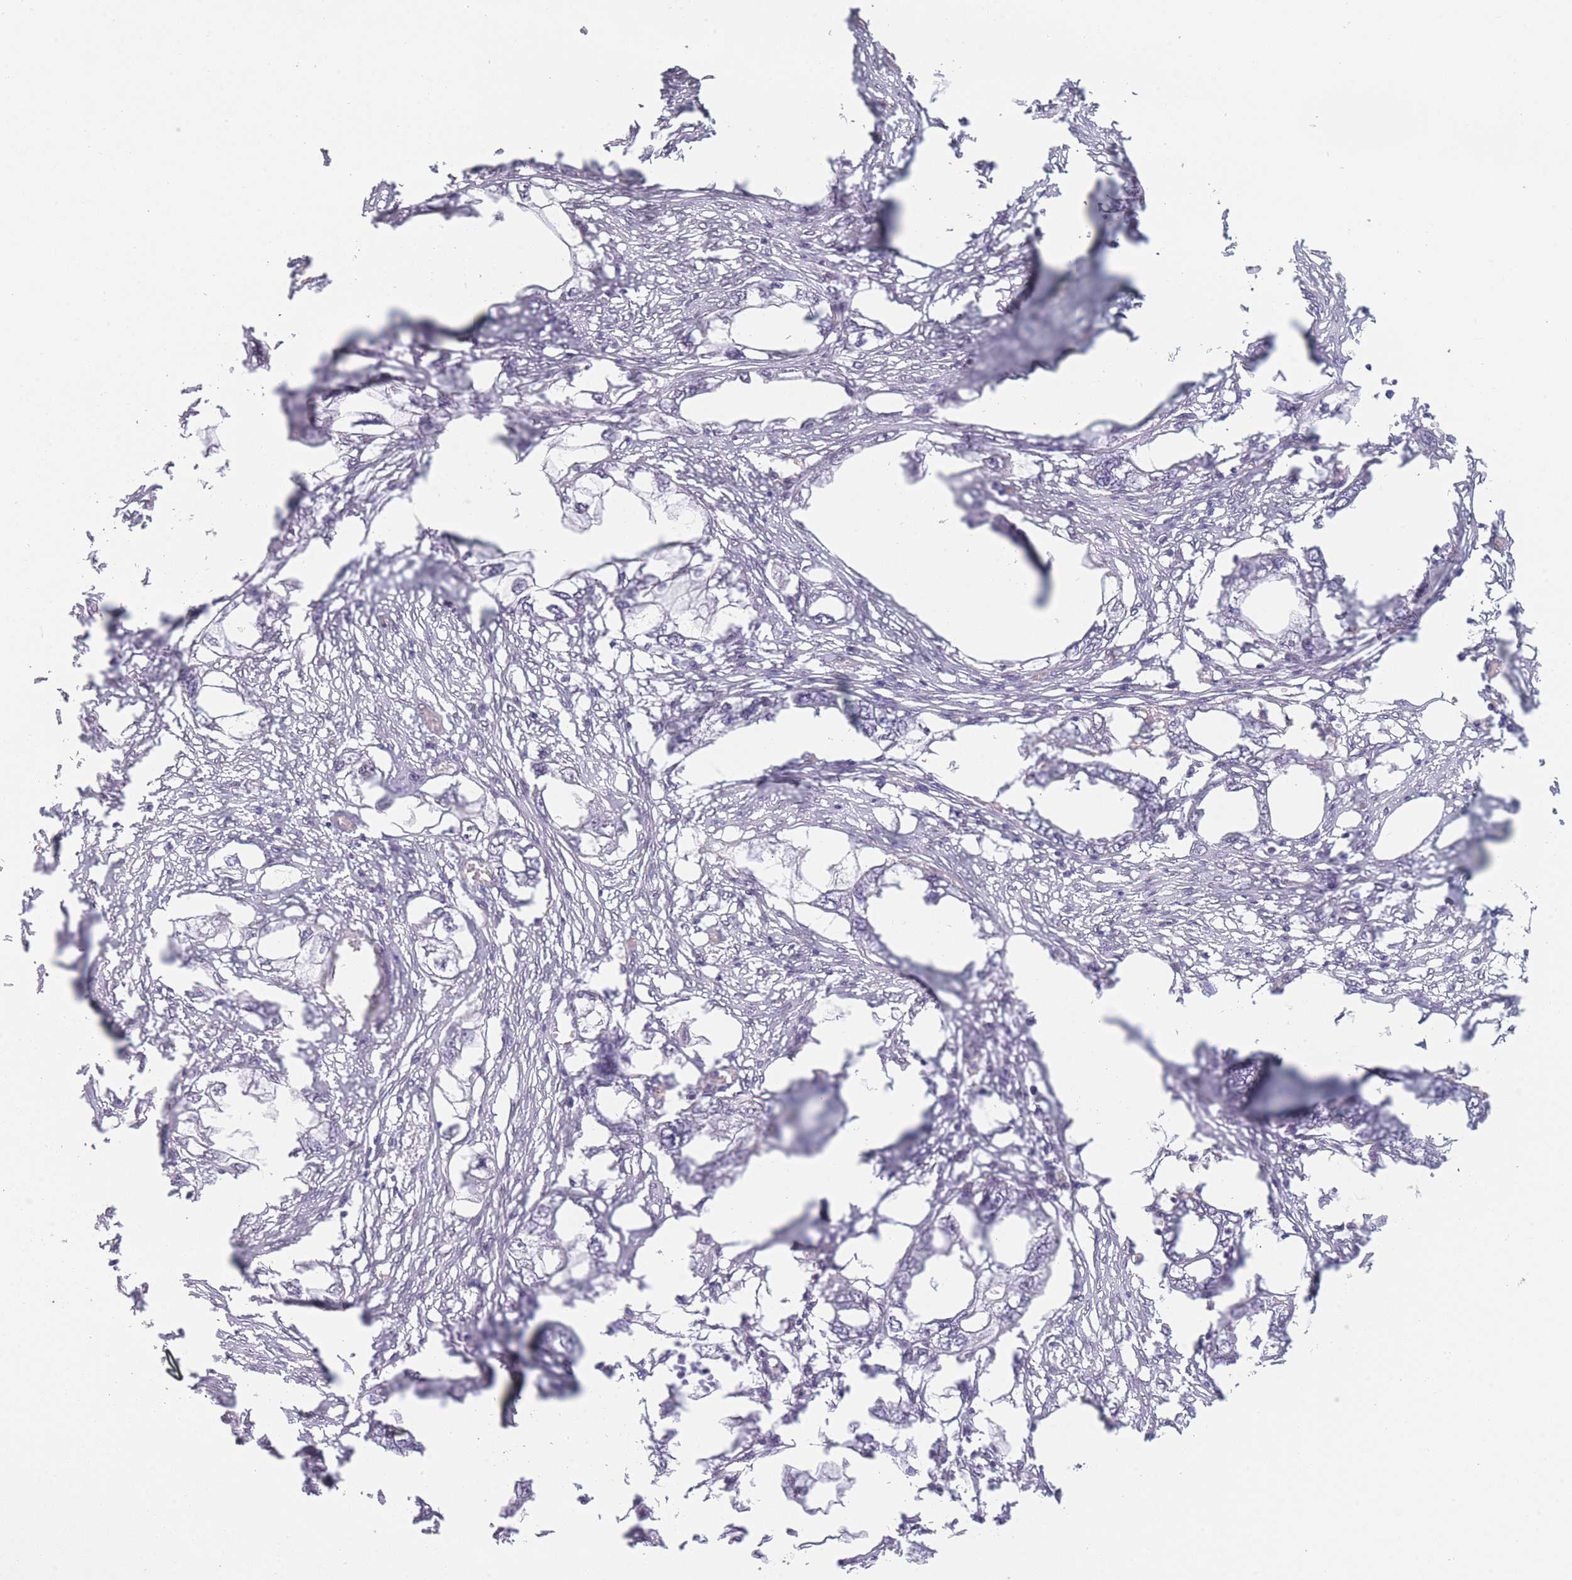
{"staining": {"intensity": "negative", "quantity": "none", "location": "none"}, "tissue": "endometrial cancer", "cell_type": "Tumor cells", "image_type": "cancer", "snomed": [{"axis": "morphology", "description": "Adenocarcinoma, NOS"}, {"axis": "morphology", "description": "Adenocarcinoma, metastatic, NOS"}, {"axis": "topography", "description": "Adipose tissue"}, {"axis": "topography", "description": "Endometrium"}], "caption": "Adenocarcinoma (endometrial) was stained to show a protein in brown. There is no significant expression in tumor cells. The staining was performed using DAB (3,3'-diaminobenzidine) to visualize the protein expression in brown, while the nuclei were stained in blue with hematoxylin (Magnification: 20x).", "gene": "SIN3B", "patient": {"sex": "female", "age": 67}}